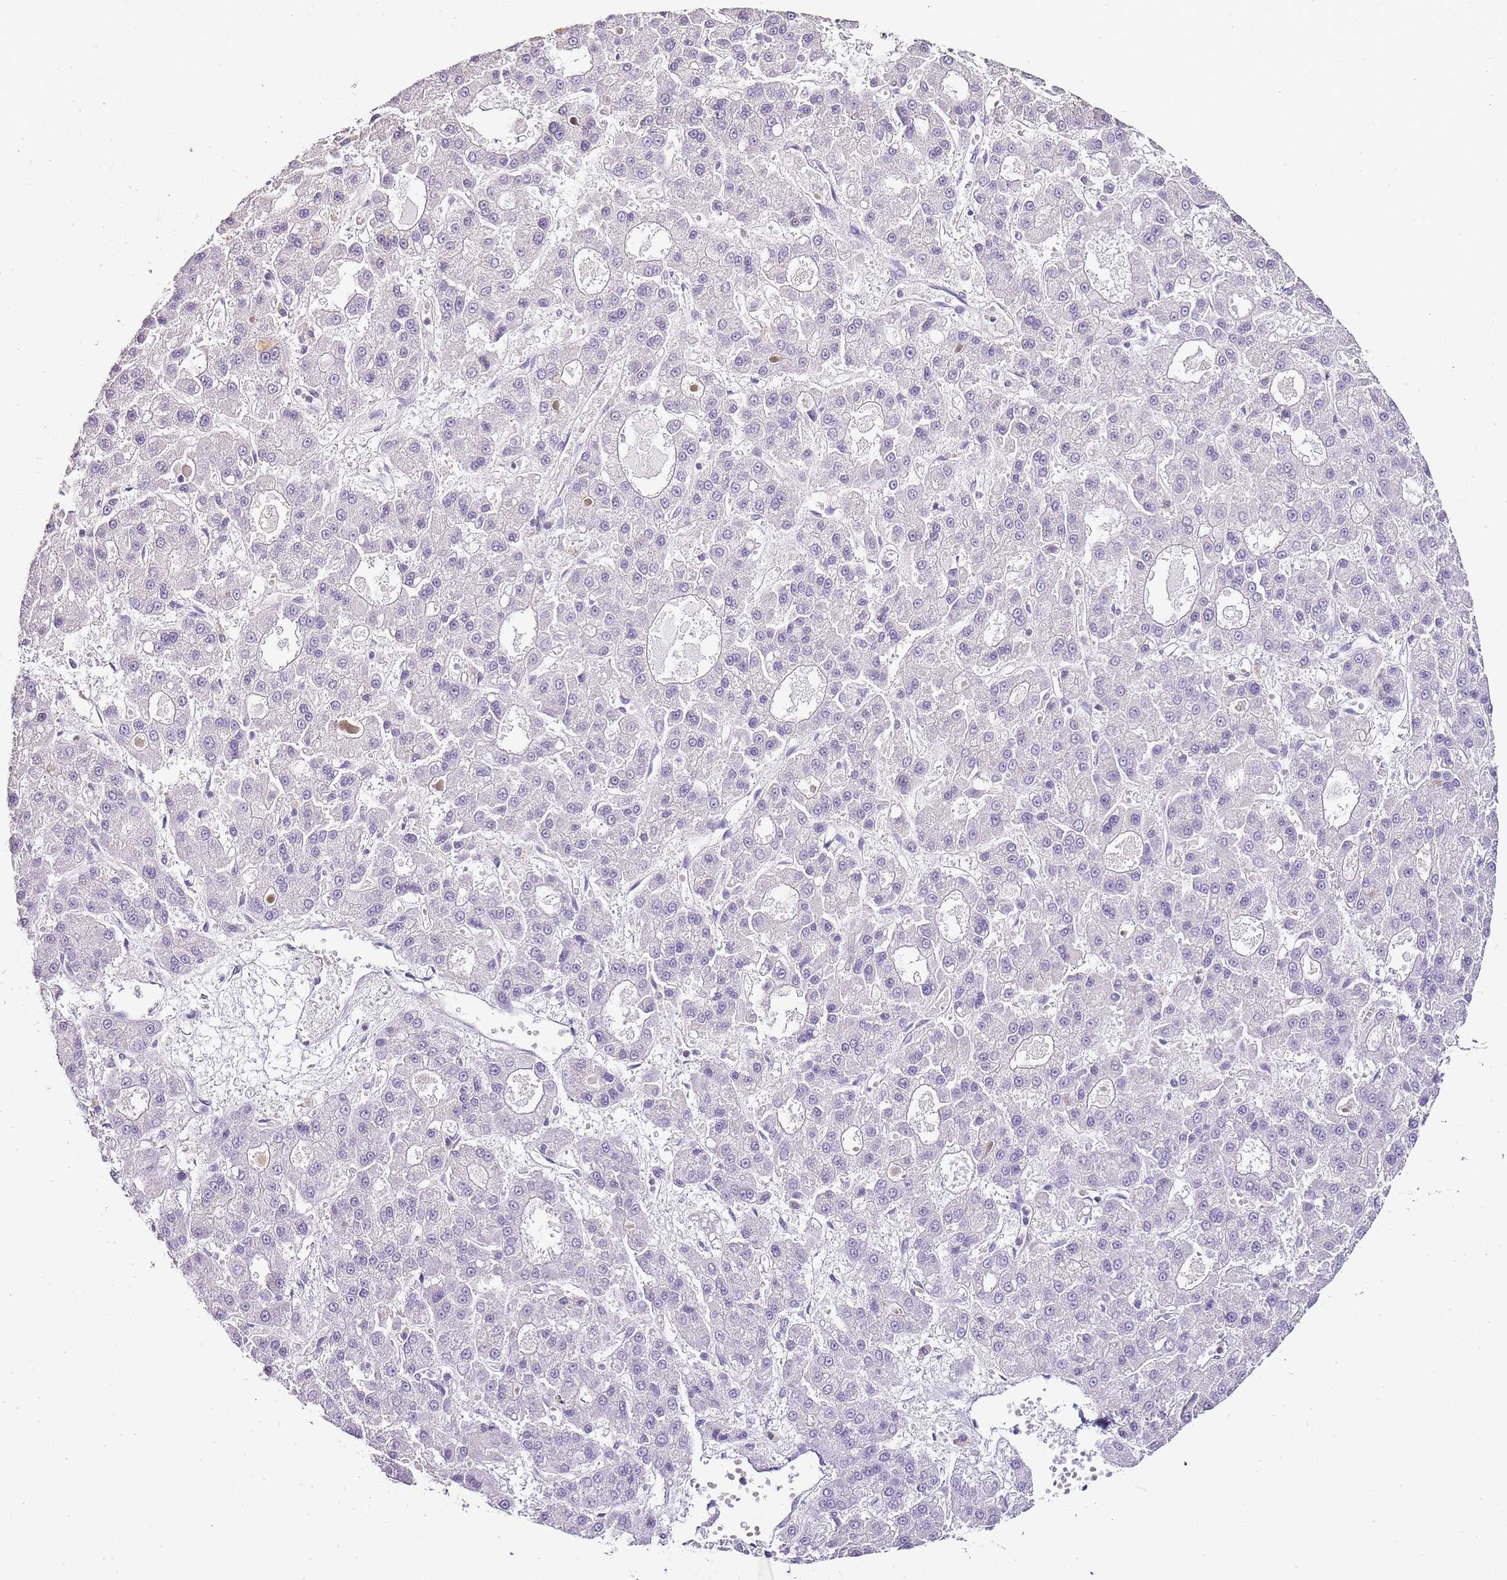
{"staining": {"intensity": "negative", "quantity": "none", "location": "none"}, "tissue": "liver cancer", "cell_type": "Tumor cells", "image_type": "cancer", "snomed": [{"axis": "morphology", "description": "Carcinoma, Hepatocellular, NOS"}, {"axis": "topography", "description": "Liver"}], "caption": "Tumor cells are negative for protein expression in human hepatocellular carcinoma (liver).", "gene": "ZBP1", "patient": {"sex": "male", "age": 70}}